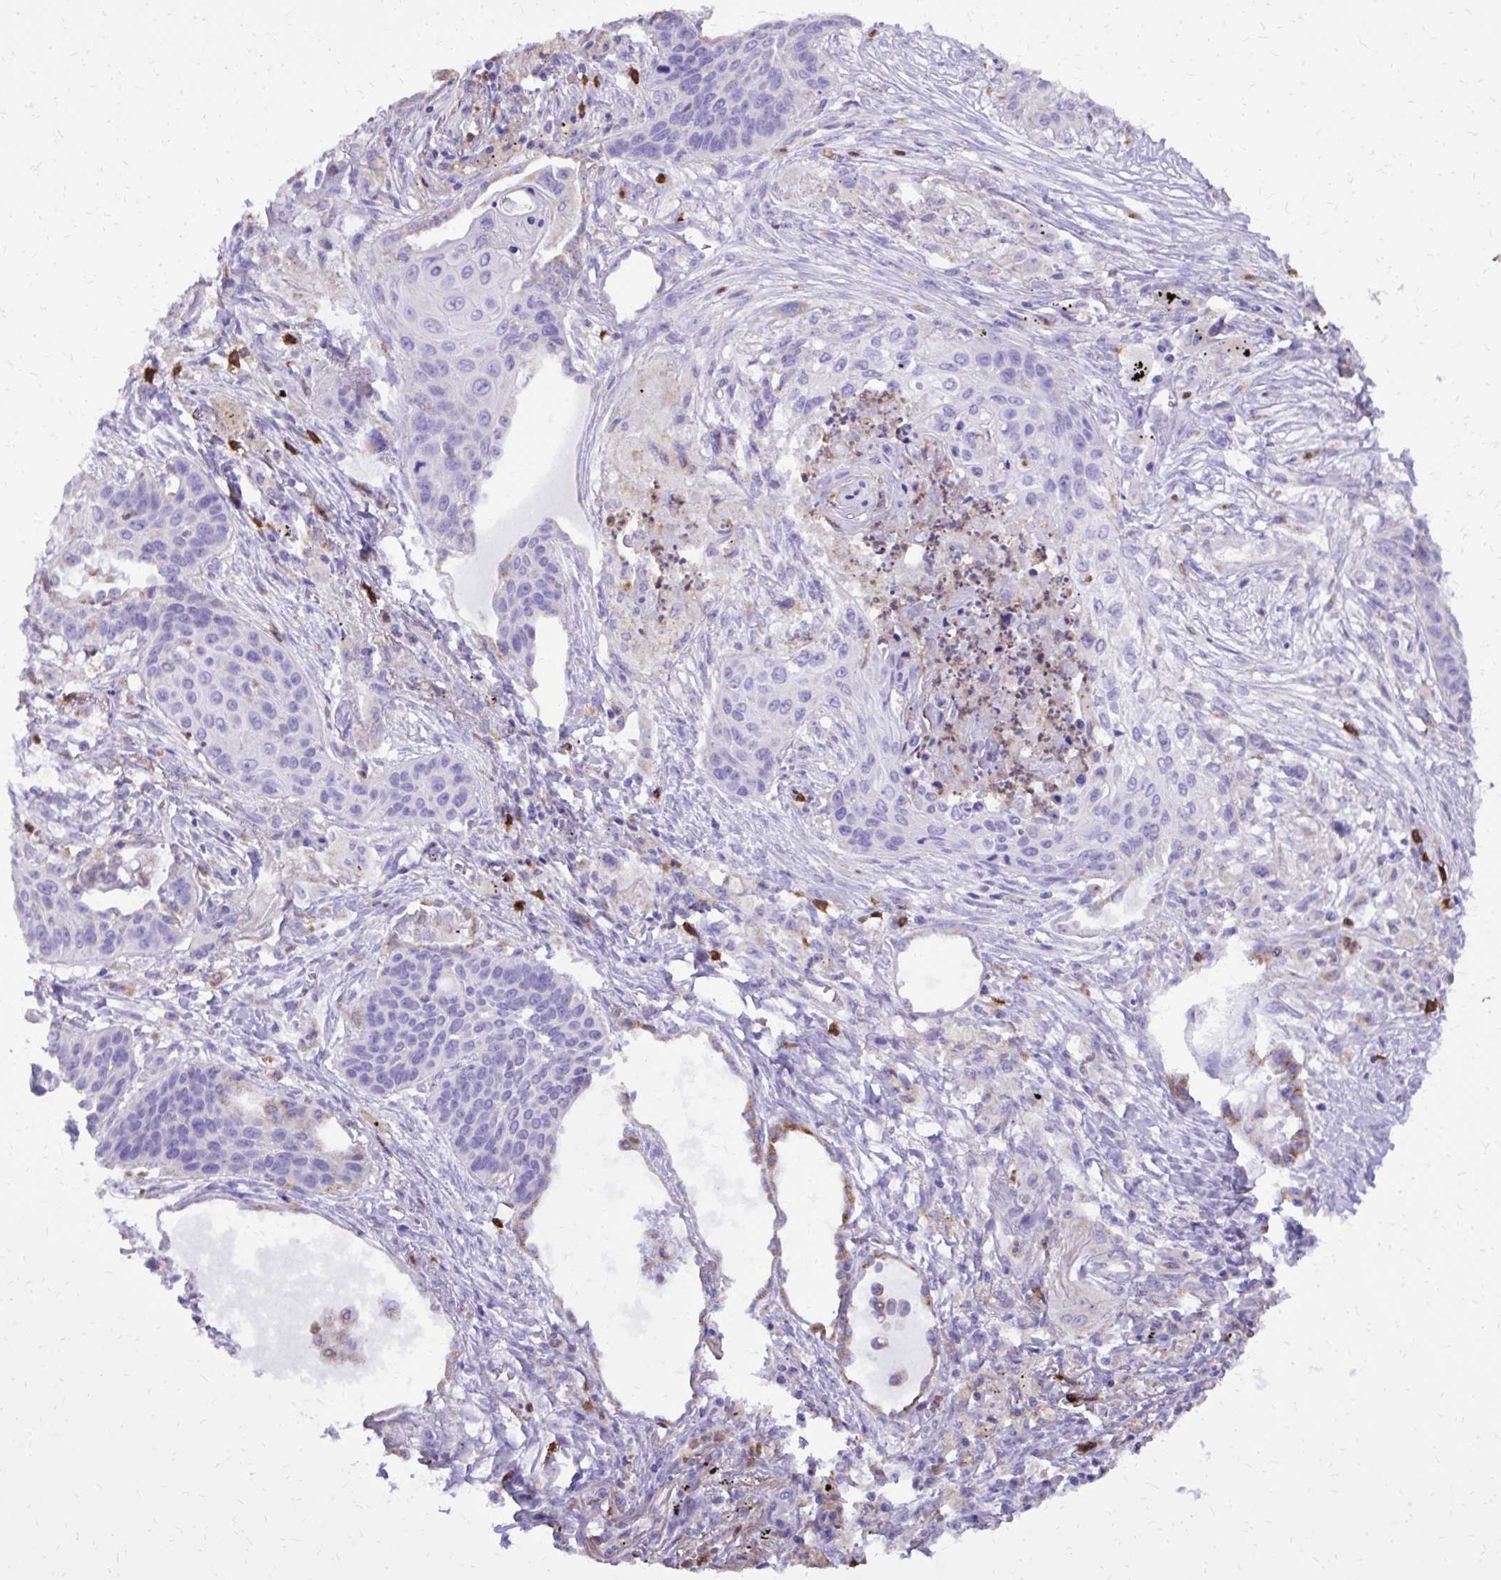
{"staining": {"intensity": "negative", "quantity": "none", "location": "none"}, "tissue": "lung cancer", "cell_type": "Tumor cells", "image_type": "cancer", "snomed": [{"axis": "morphology", "description": "Squamous cell carcinoma, NOS"}, {"axis": "topography", "description": "Lung"}], "caption": "High magnification brightfield microscopy of lung cancer stained with DAB (brown) and counterstained with hematoxylin (blue): tumor cells show no significant staining.", "gene": "CAT", "patient": {"sex": "male", "age": 71}}